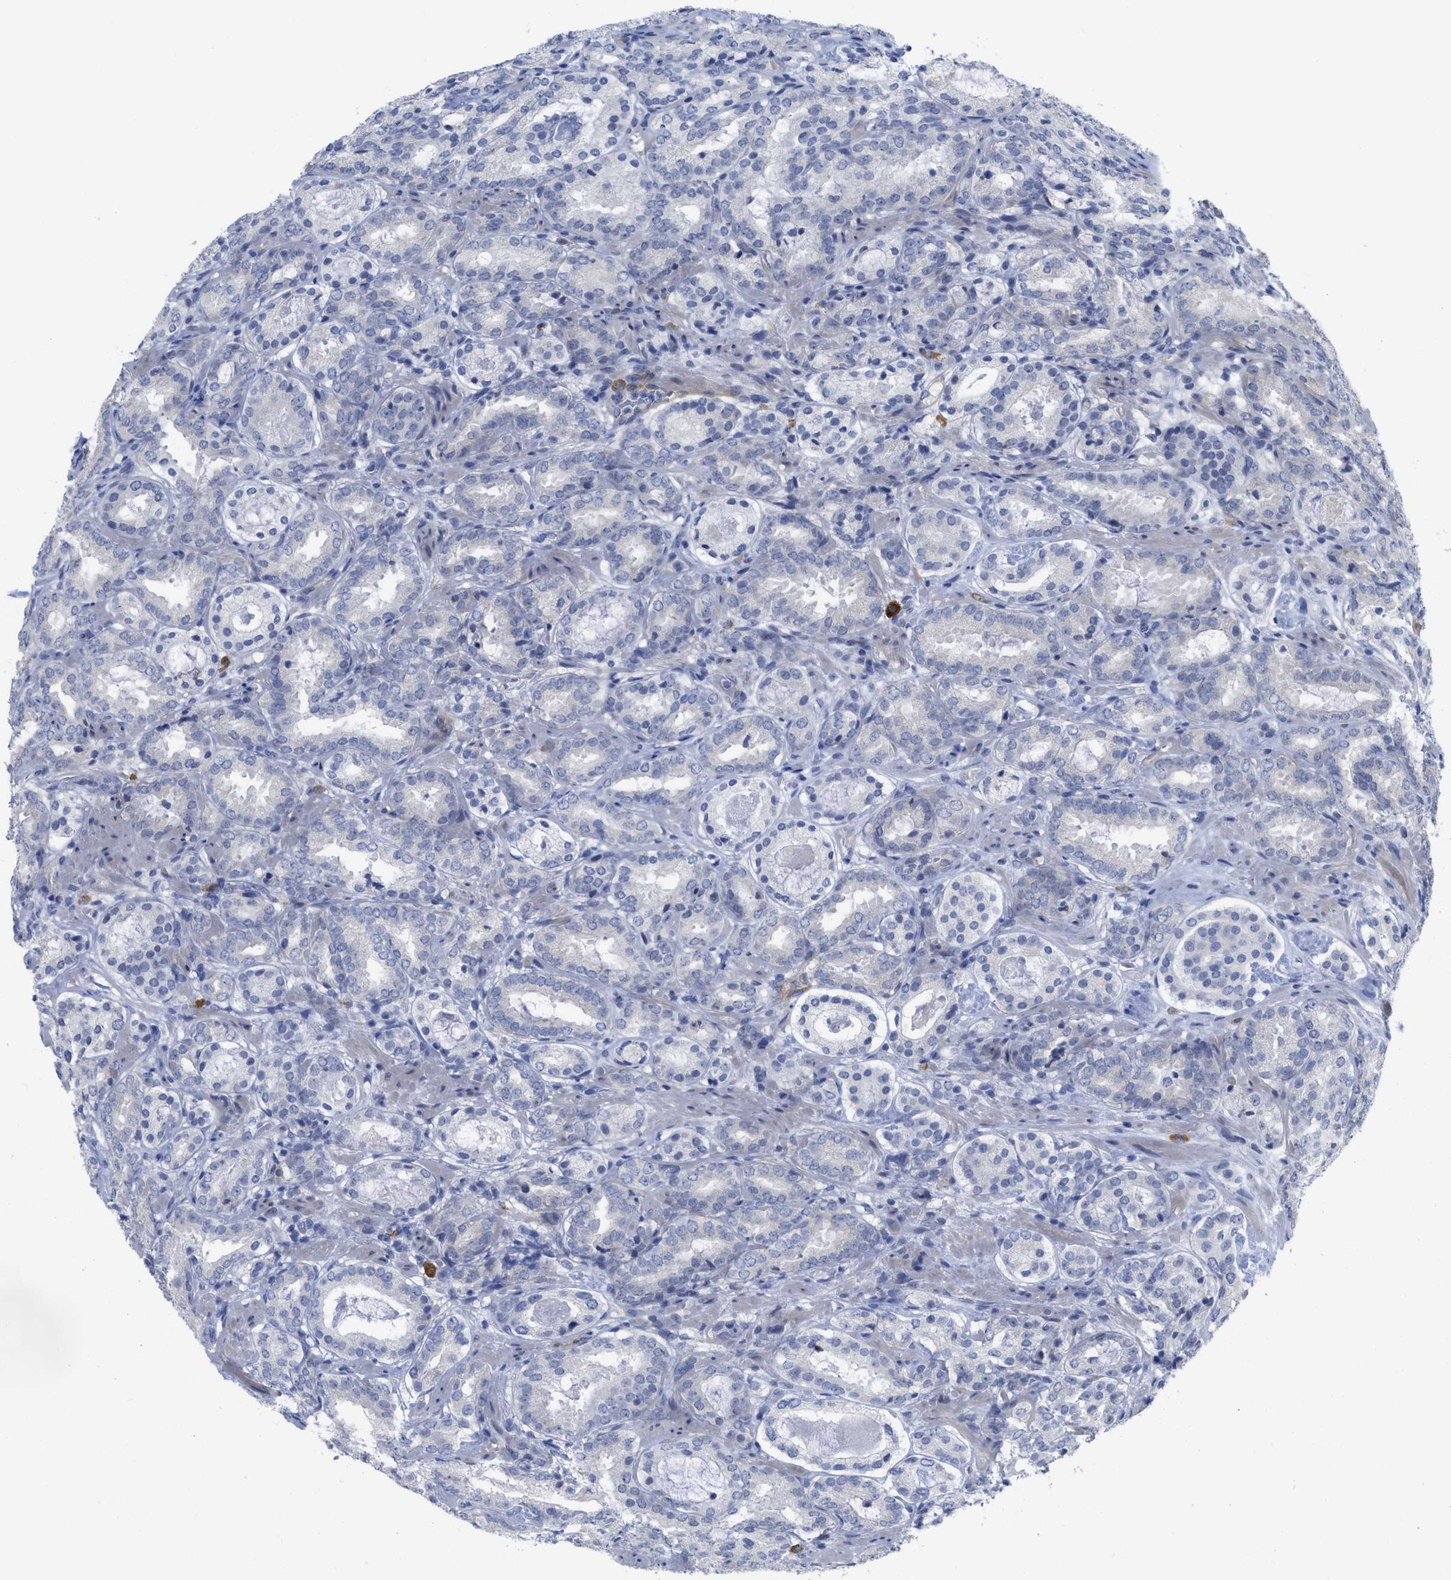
{"staining": {"intensity": "negative", "quantity": "none", "location": "none"}, "tissue": "prostate cancer", "cell_type": "Tumor cells", "image_type": "cancer", "snomed": [{"axis": "morphology", "description": "Adenocarcinoma, Low grade"}, {"axis": "topography", "description": "Prostate"}], "caption": "High magnification brightfield microscopy of prostate cancer stained with DAB (3,3'-diaminobenzidine) (brown) and counterstained with hematoxylin (blue): tumor cells show no significant positivity.", "gene": "ACKR1", "patient": {"sex": "male", "age": 69}}